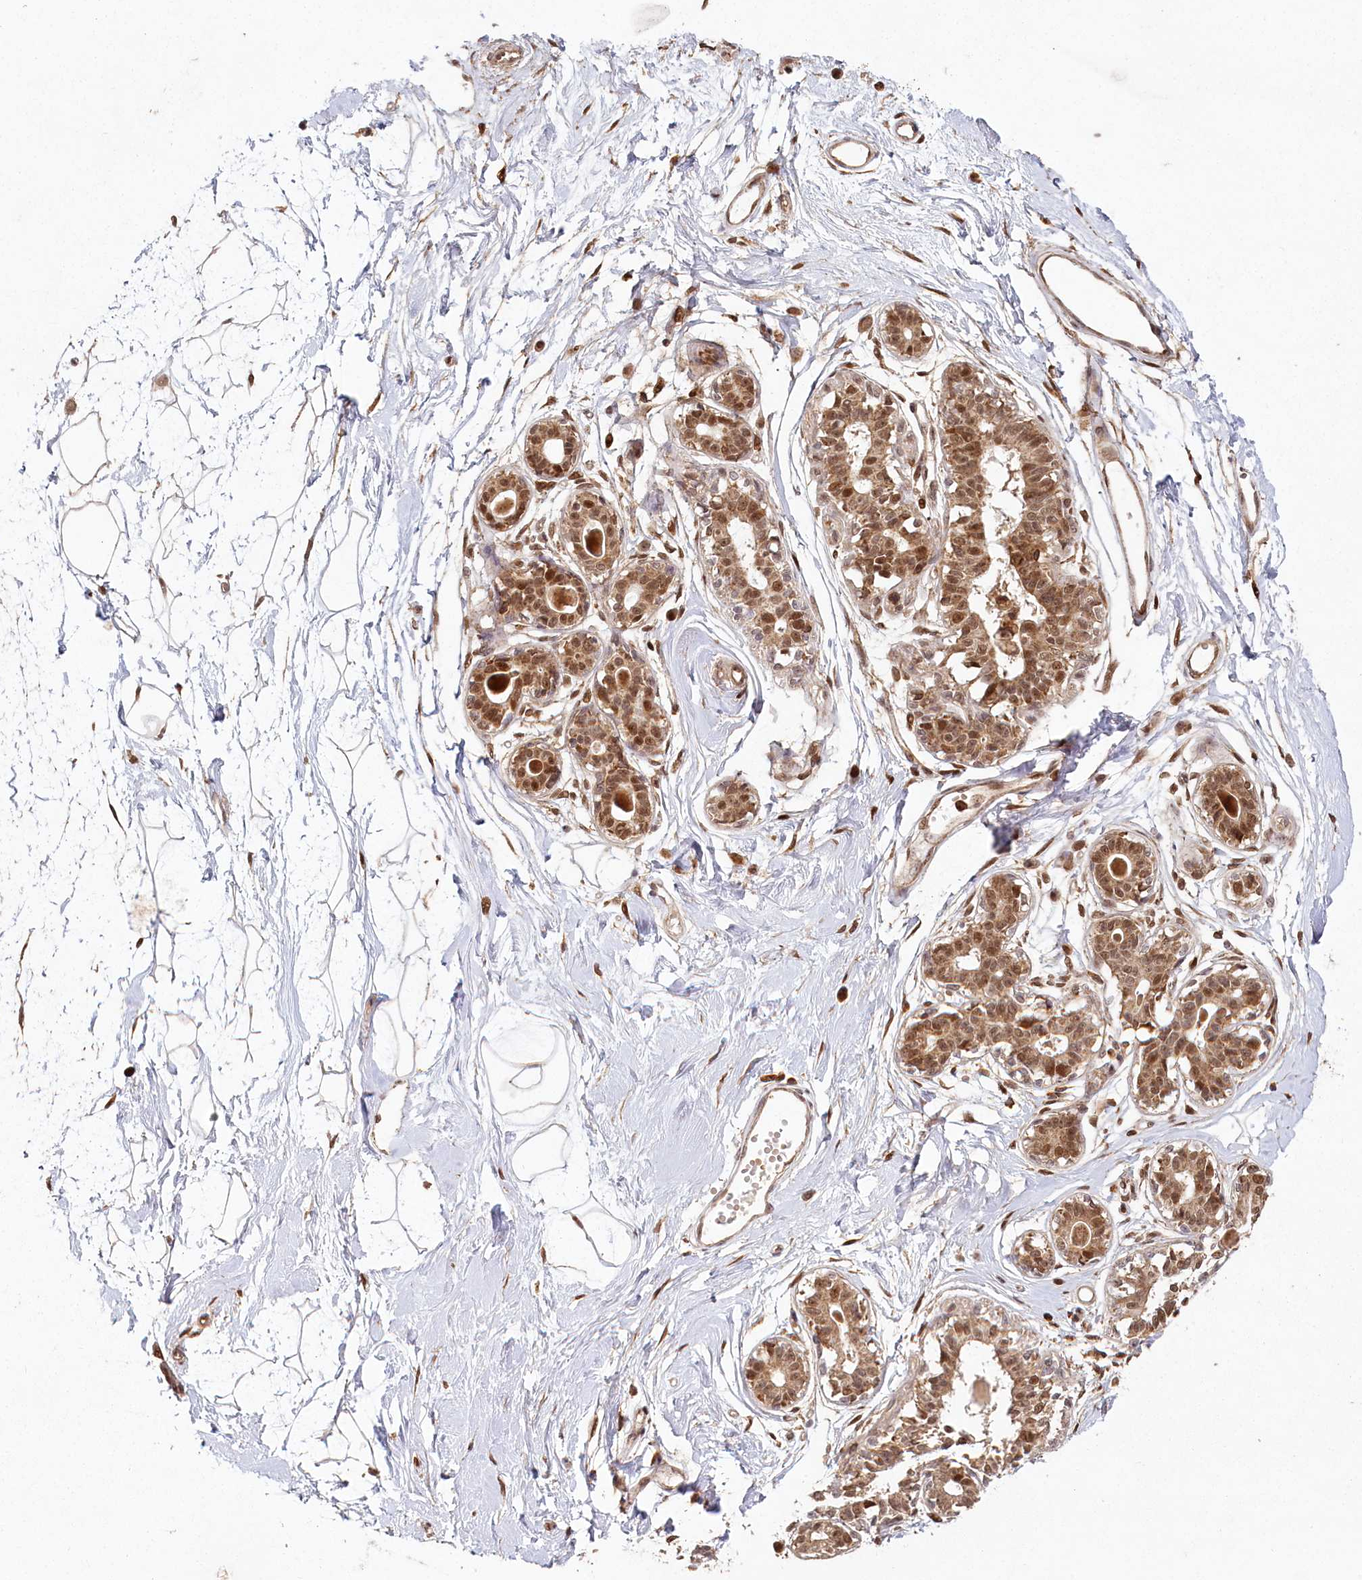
{"staining": {"intensity": "negative", "quantity": "none", "location": "none"}, "tissue": "breast", "cell_type": "Adipocytes", "image_type": "normal", "snomed": [{"axis": "morphology", "description": "Normal tissue, NOS"}, {"axis": "topography", "description": "Breast"}], "caption": "Human breast stained for a protein using IHC exhibits no staining in adipocytes.", "gene": "MICU1", "patient": {"sex": "female", "age": 45}}